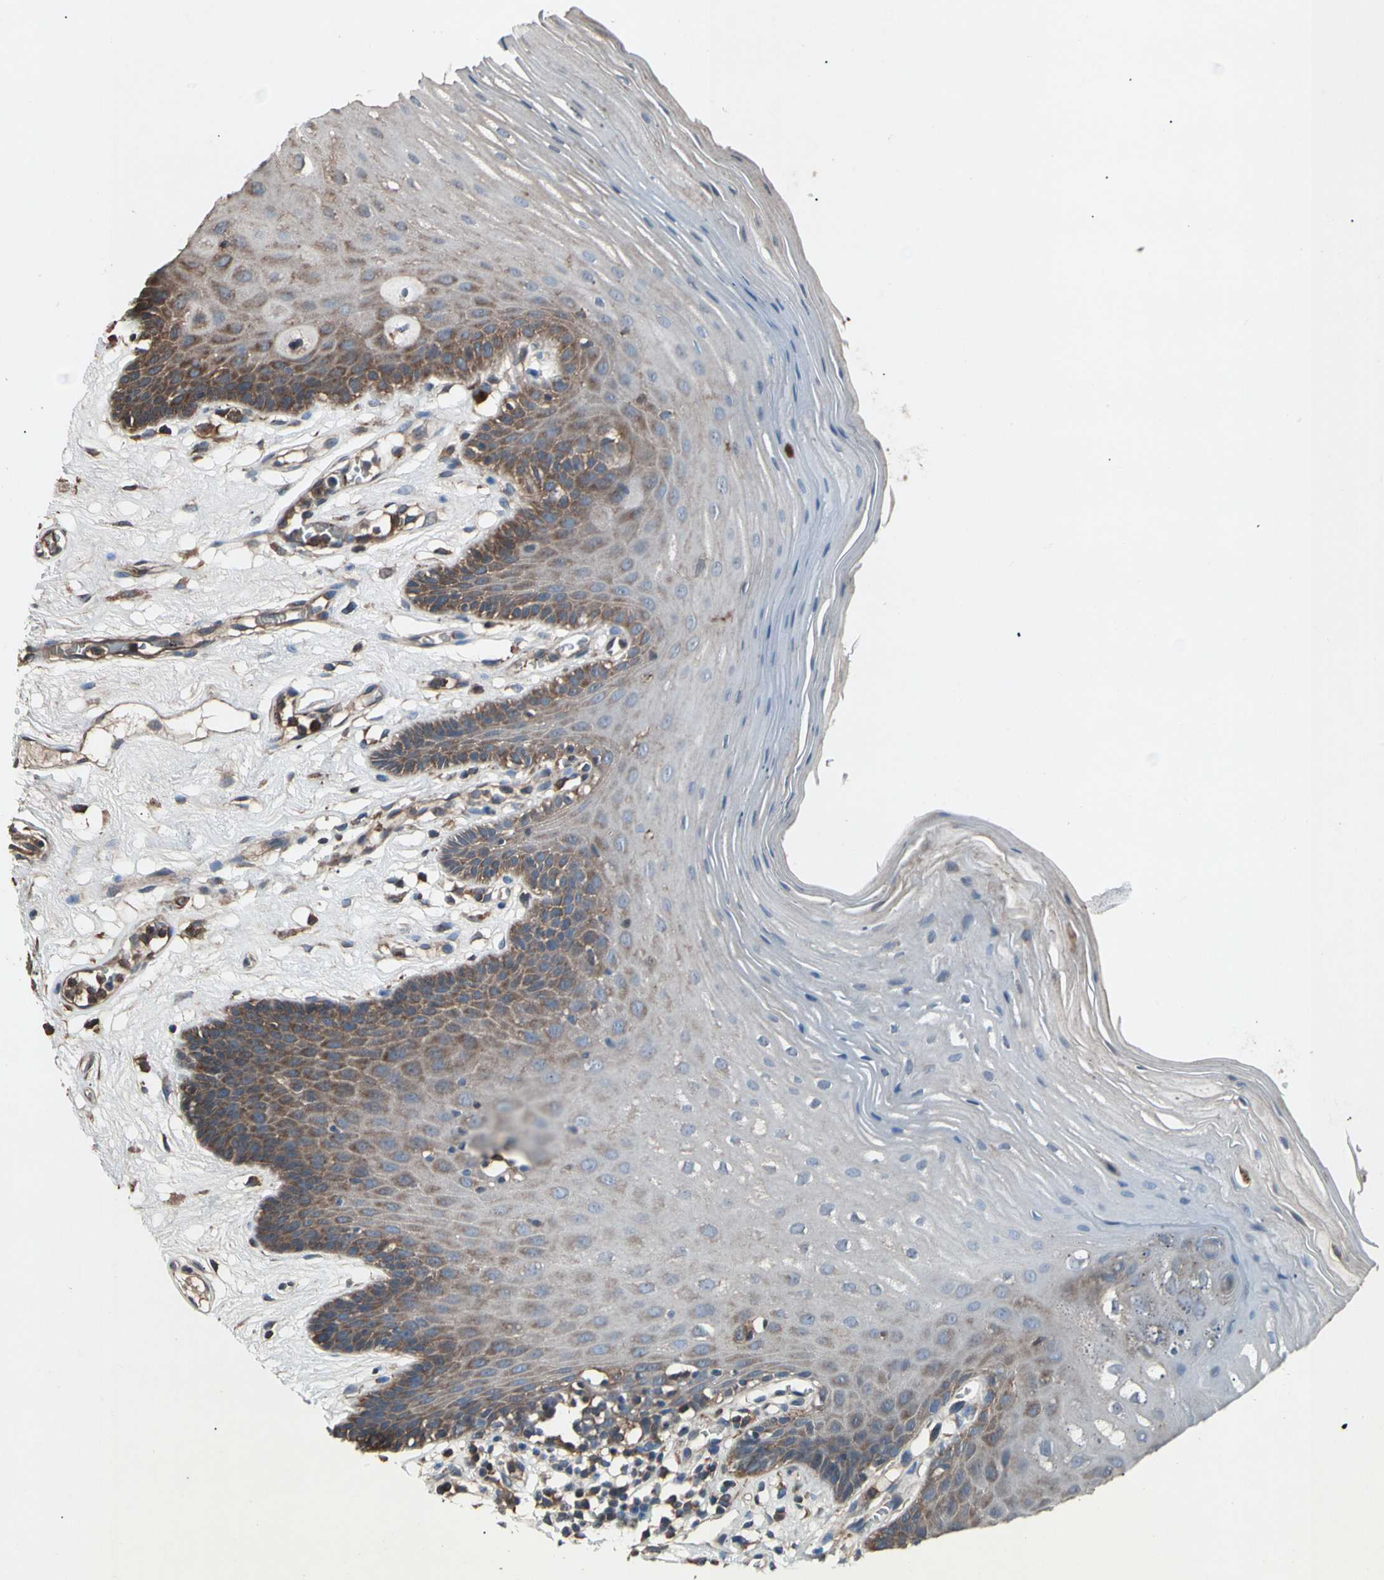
{"staining": {"intensity": "moderate", "quantity": "25%-75%", "location": "cytoplasmic/membranous"}, "tissue": "oral mucosa", "cell_type": "Squamous epithelial cells", "image_type": "normal", "snomed": [{"axis": "morphology", "description": "Normal tissue, NOS"}, {"axis": "morphology", "description": "Squamous cell carcinoma, NOS"}, {"axis": "topography", "description": "Skeletal muscle"}, {"axis": "topography", "description": "Oral tissue"}, {"axis": "topography", "description": "Head-Neck"}], "caption": "Protein expression analysis of benign oral mucosa displays moderate cytoplasmic/membranous positivity in approximately 25%-75% of squamous epithelial cells. Immunohistochemistry stains the protein in brown and the nuclei are stained blue.", "gene": "AGBL2", "patient": {"sex": "male", "age": 71}}